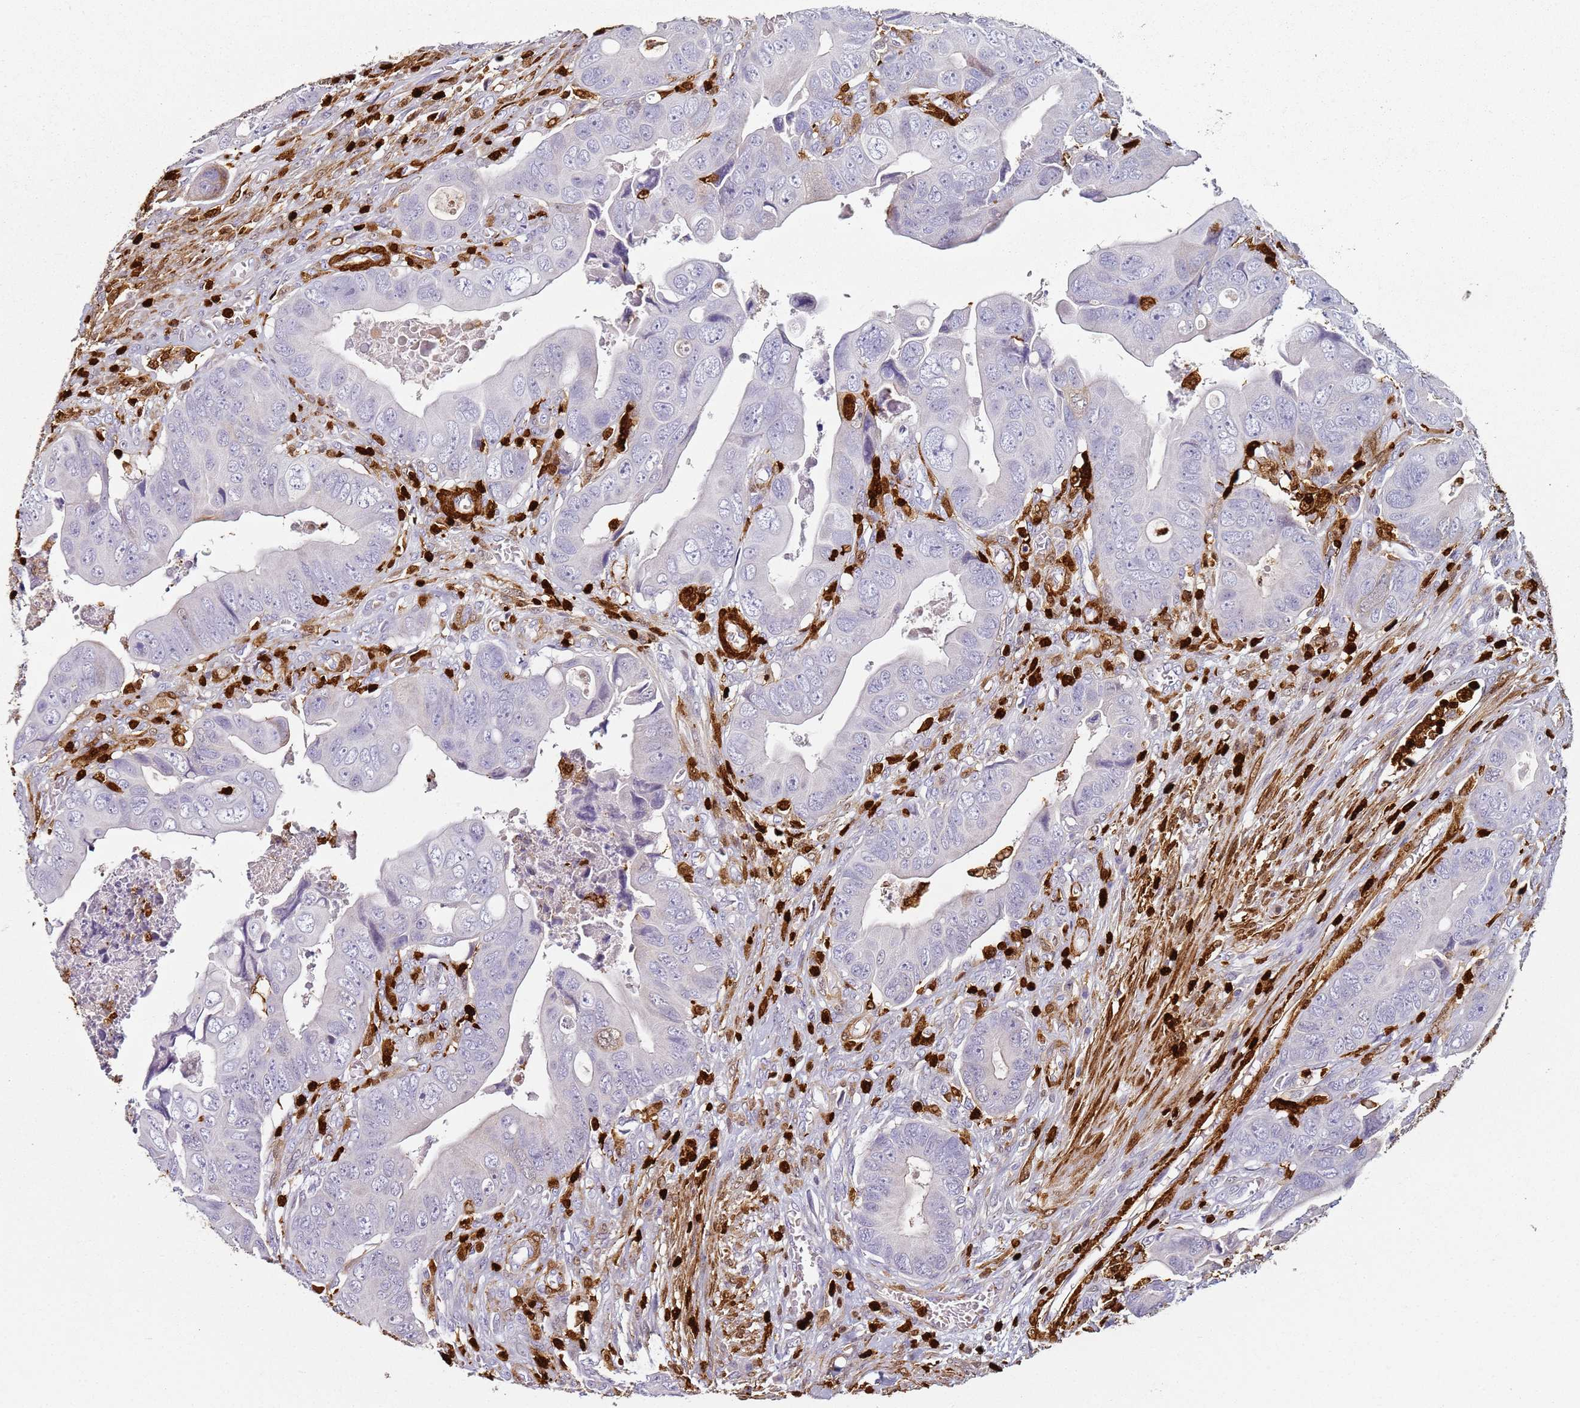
{"staining": {"intensity": "negative", "quantity": "none", "location": "none"}, "tissue": "colorectal cancer", "cell_type": "Tumor cells", "image_type": "cancer", "snomed": [{"axis": "morphology", "description": "Adenocarcinoma, NOS"}, {"axis": "topography", "description": "Rectum"}], "caption": "Photomicrograph shows no protein positivity in tumor cells of colorectal cancer tissue.", "gene": "S100A4", "patient": {"sex": "female", "age": 78}}